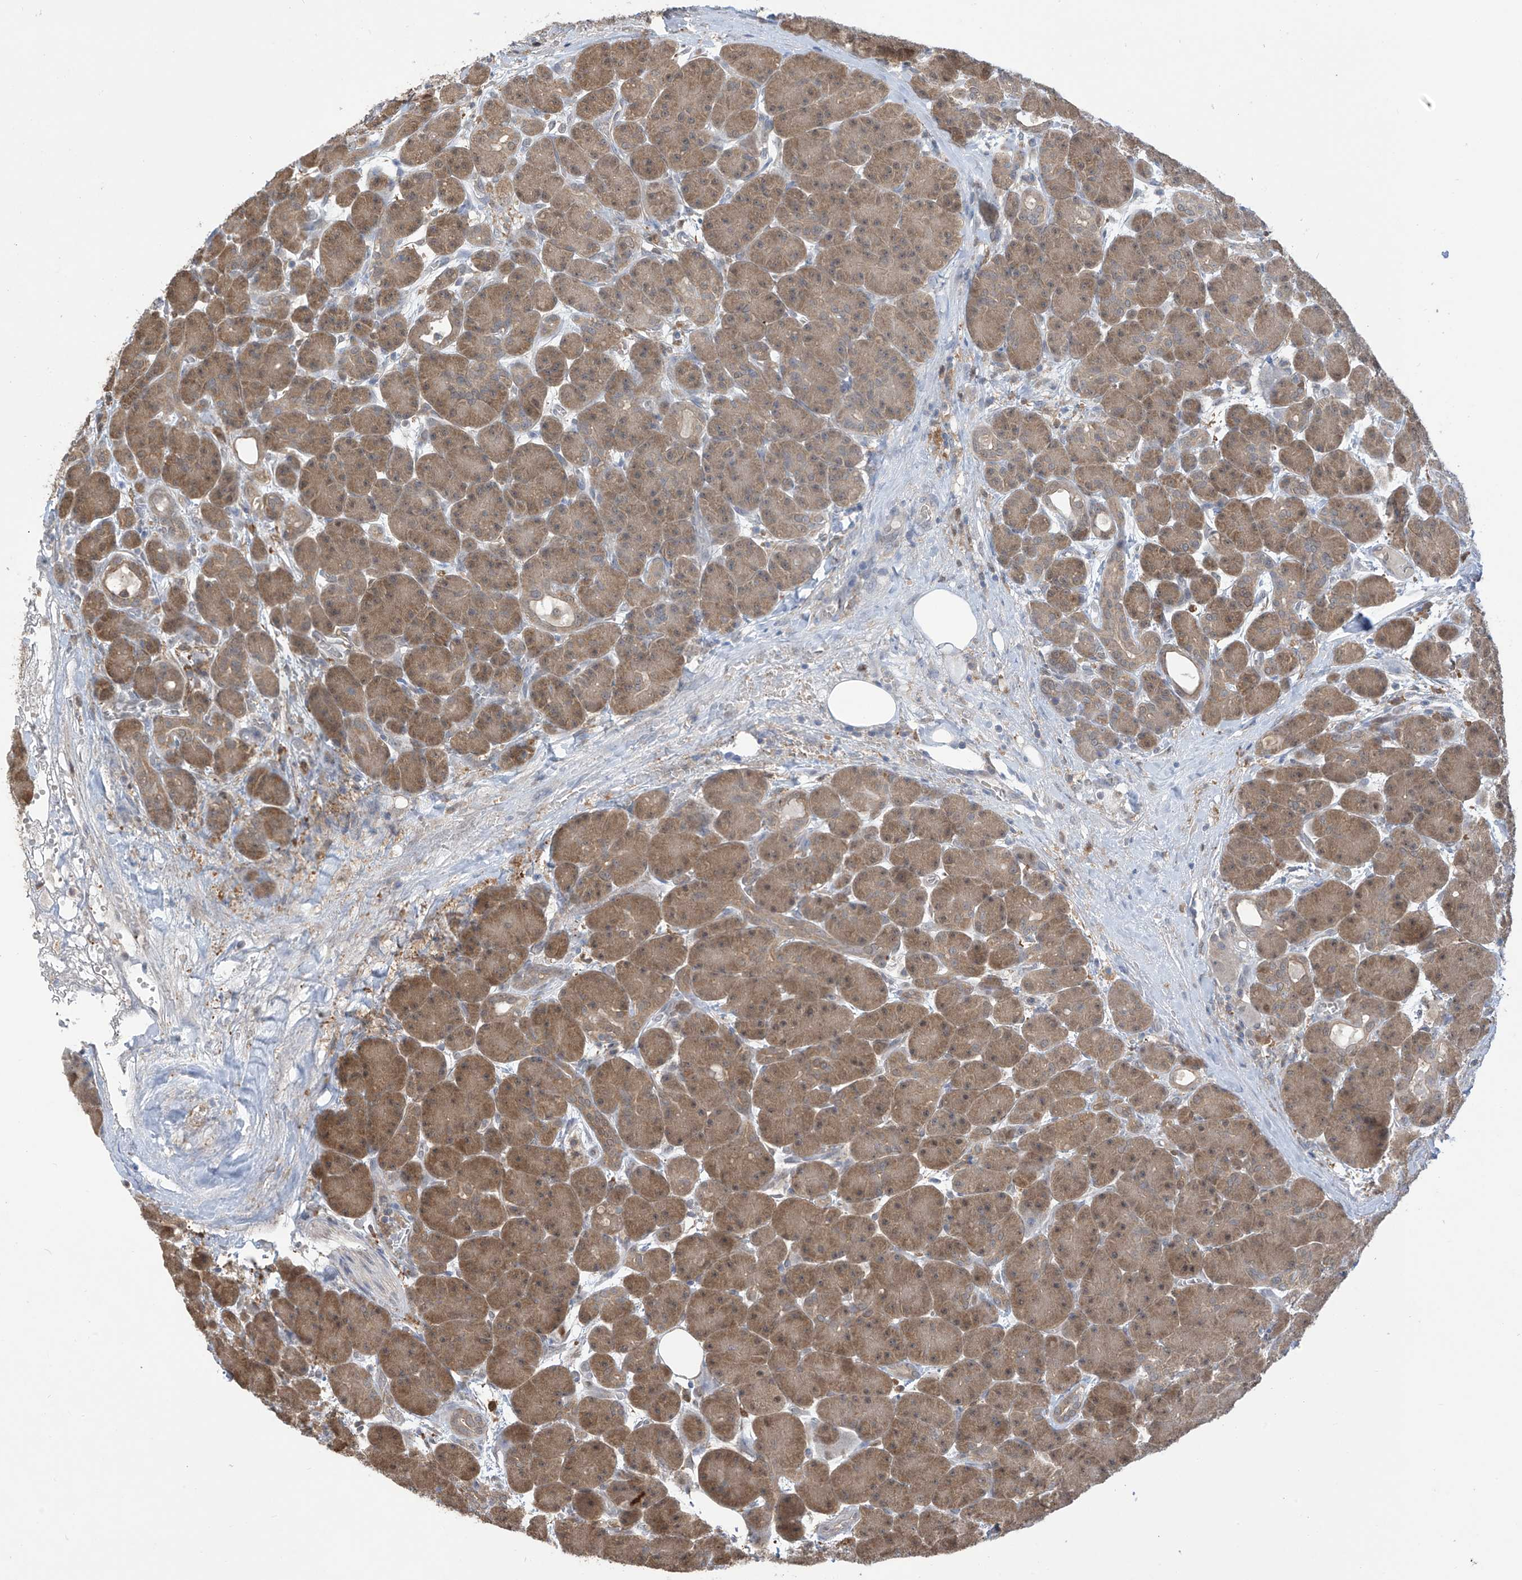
{"staining": {"intensity": "moderate", "quantity": ">75%", "location": "cytoplasmic/membranous"}, "tissue": "pancreas", "cell_type": "Exocrine glandular cells", "image_type": "normal", "snomed": [{"axis": "morphology", "description": "Normal tissue, NOS"}, {"axis": "topography", "description": "Pancreas"}], "caption": "Moderate cytoplasmic/membranous expression for a protein is identified in approximately >75% of exocrine glandular cells of benign pancreas using IHC.", "gene": "IDH1", "patient": {"sex": "male", "age": 63}}